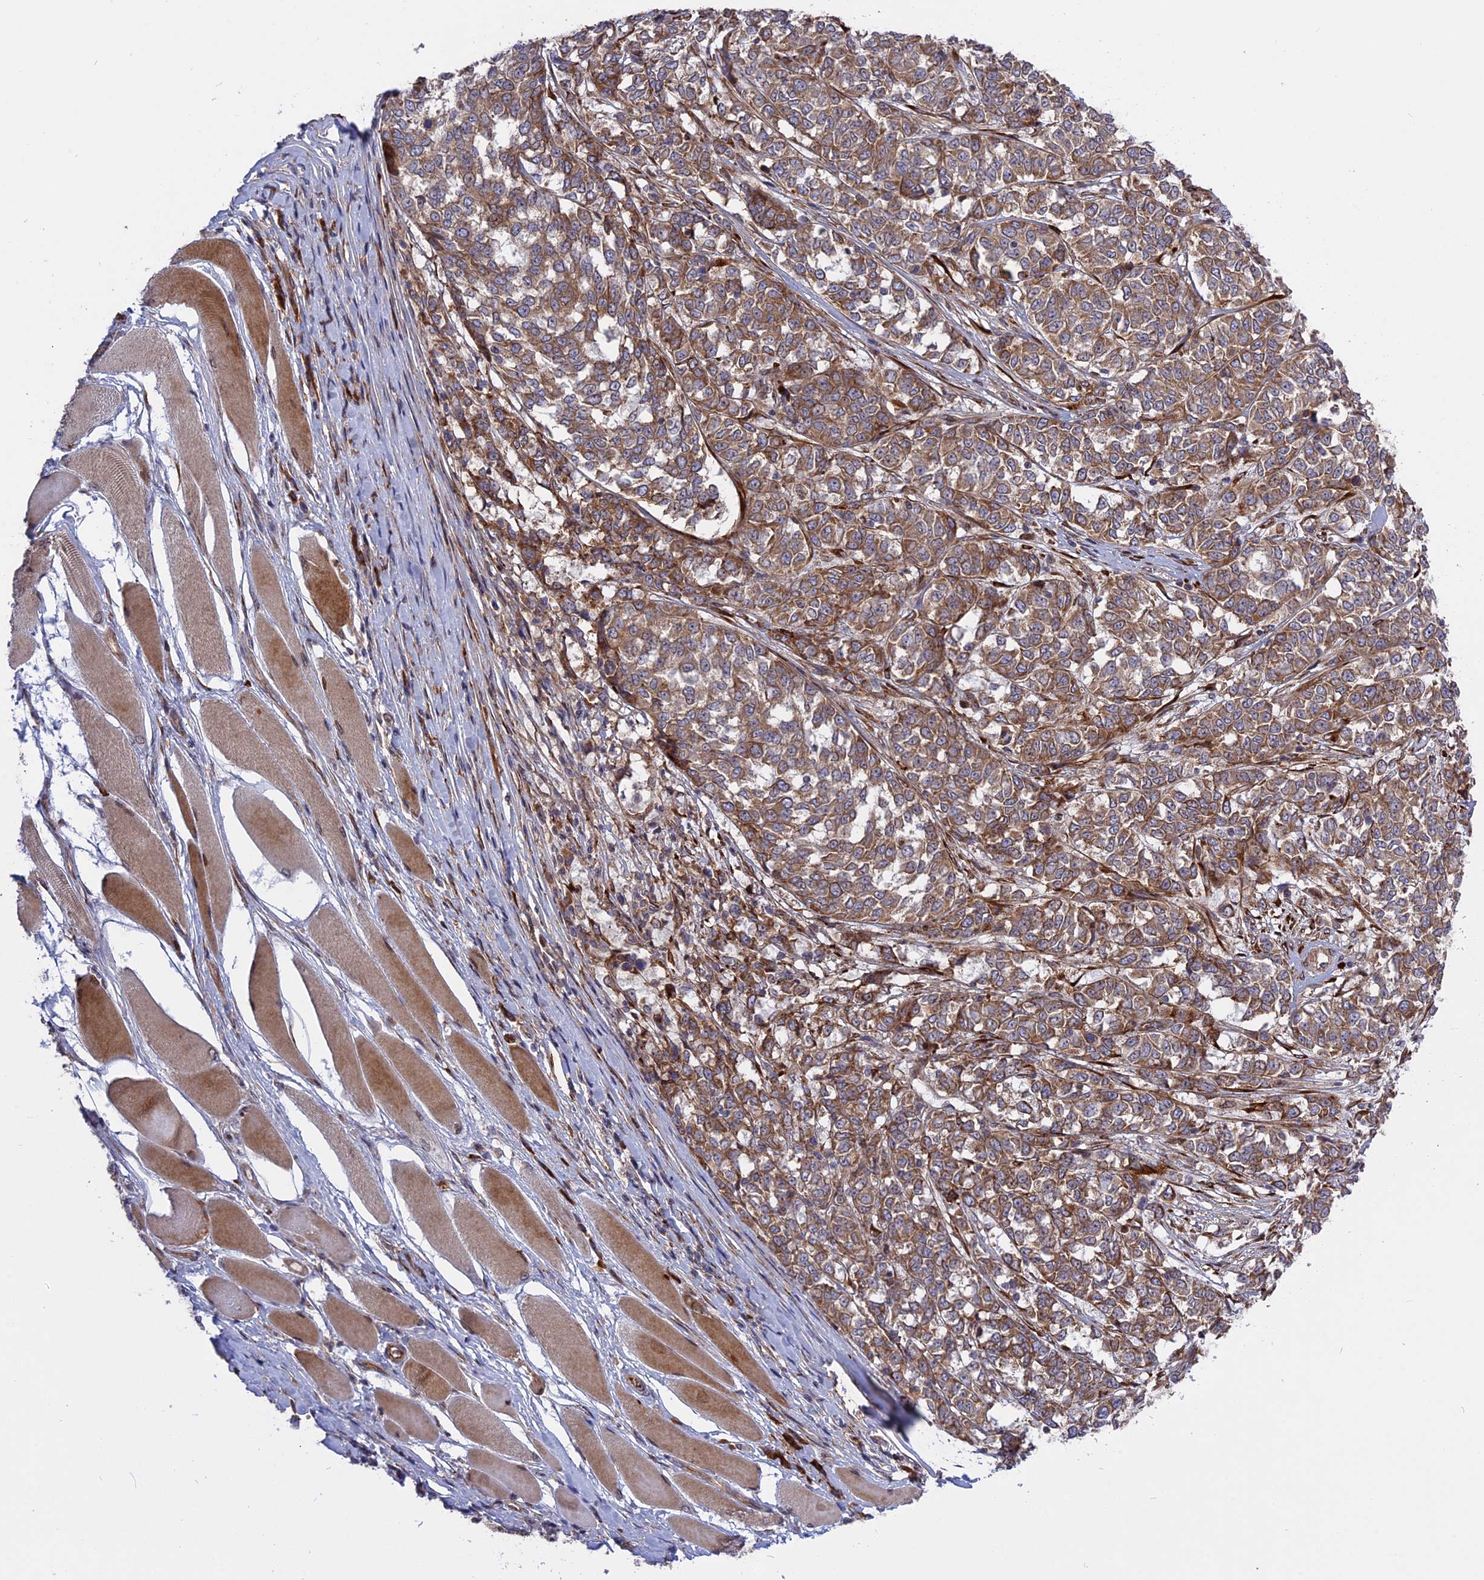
{"staining": {"intensity": "moderate", "quantity": ">75%", "location": "cytoplasmic/membranous"}, "tissue": "melanoma", "cell_type": "Tumor cells", "image_type": "cancer", "snomed": [{"axis": "morphology", "description": "Malignant melanoma, NOS"}, {"axis": "topography", "description": "Skin"}], "caption": "Human melanoma stained with a protein marker displays moderate staining in tumor cells.", "gene": "DDX60L", "patient": {"sex": "female", "age": 72}}